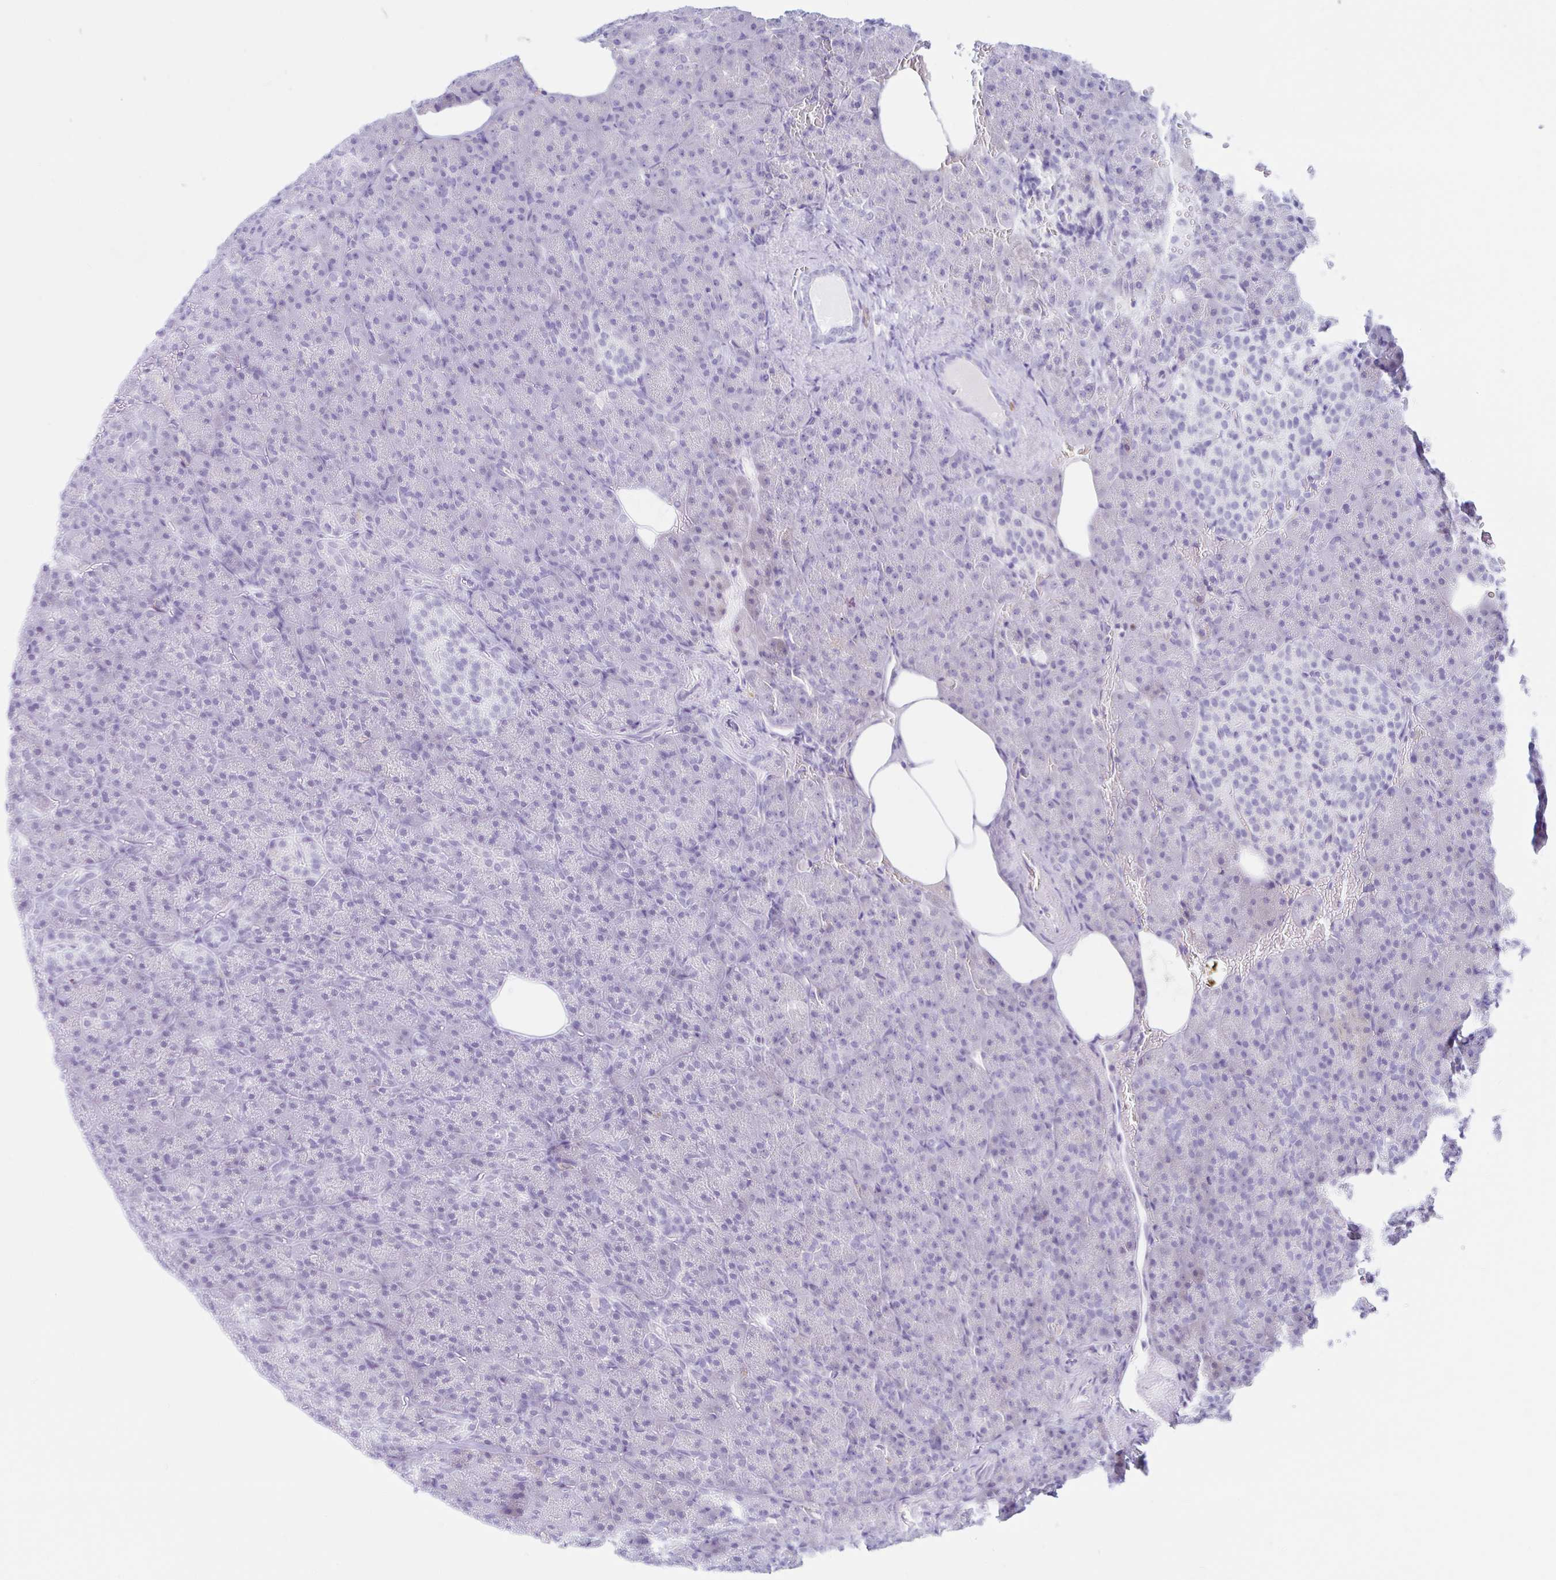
{"staining": {"intensity": "negative", "quantity": "none", "location": "none"}, "tissue": "pancreas", "cell_type": "Exocrine glandular cells", "image_type": "normal", "snomed": [{"axis": "morphology", "description": "Normal tissue, NOS"}, {"axis": "topography", "description": "Pancreas"}], "caption": "Pancreas stained for a protein using immunohistochemistry (IHC) demonstrates no staining exocrine glandular cells.", "gene": "BEST1", "patient": {"sex": "female", "age": 74}}